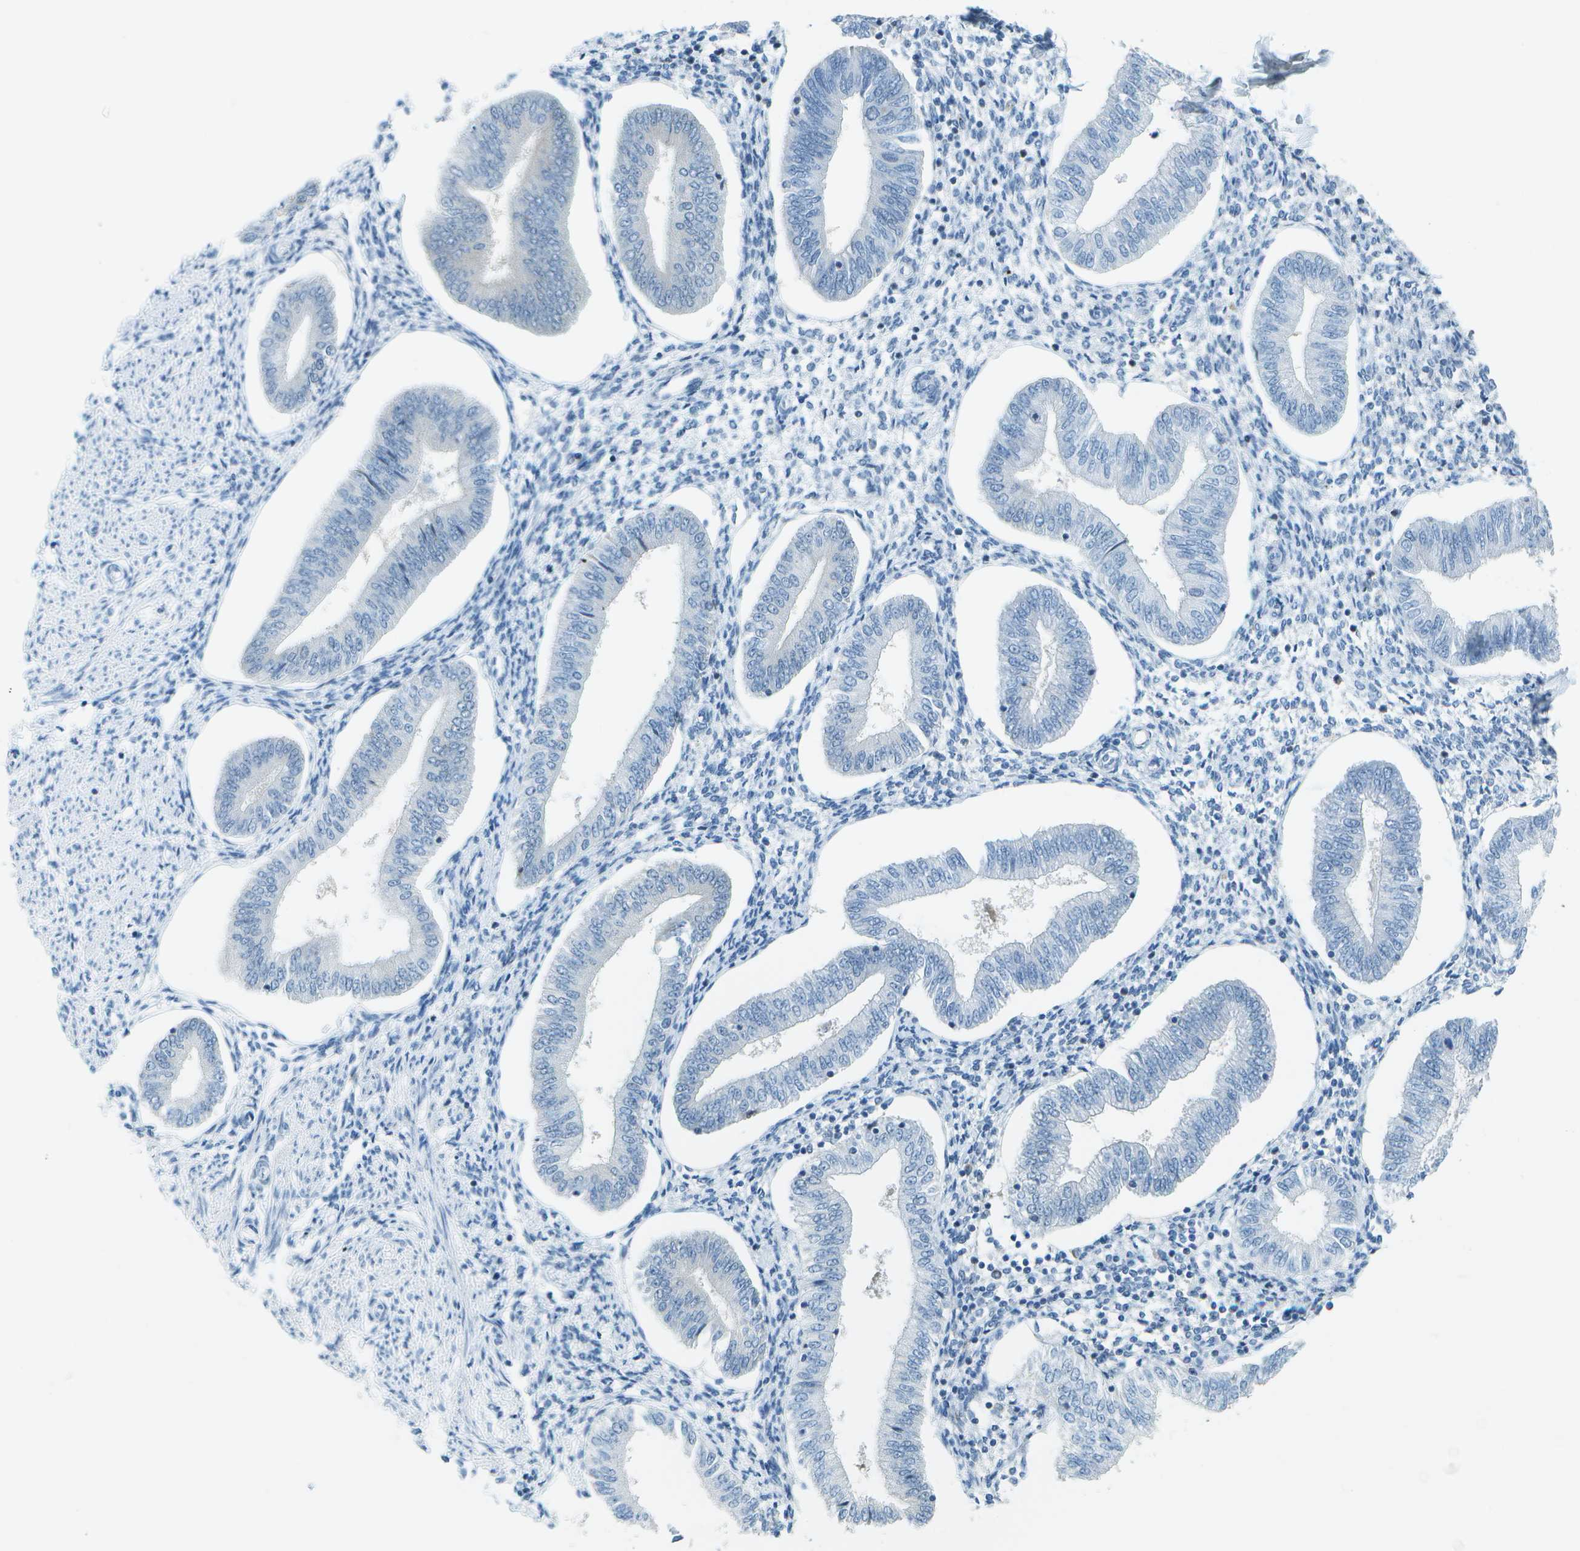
{"staining": {"intensity": "negative", "quantity": "none", "location": "none"}, "tissue": "endometrium", "cell_type": "Cells in endometrial stroma", "image_type": "normal", "snomed": [{"axis": "morphology", "description": "Normal tissue, NOS"}, {"axis": "topography", "description": "Endometrium"}], "caption": "IHC micrograph of benign endometrium: endometrium stained with DAB shows no significant protein staining in cells in endometrial stroma. (Brightfield microscopy of DAB (3,3'-diaminobenzidine) IHC at high magnification).", "gene": "NEK11", "patient": {"sex": "female", "age": 50}}